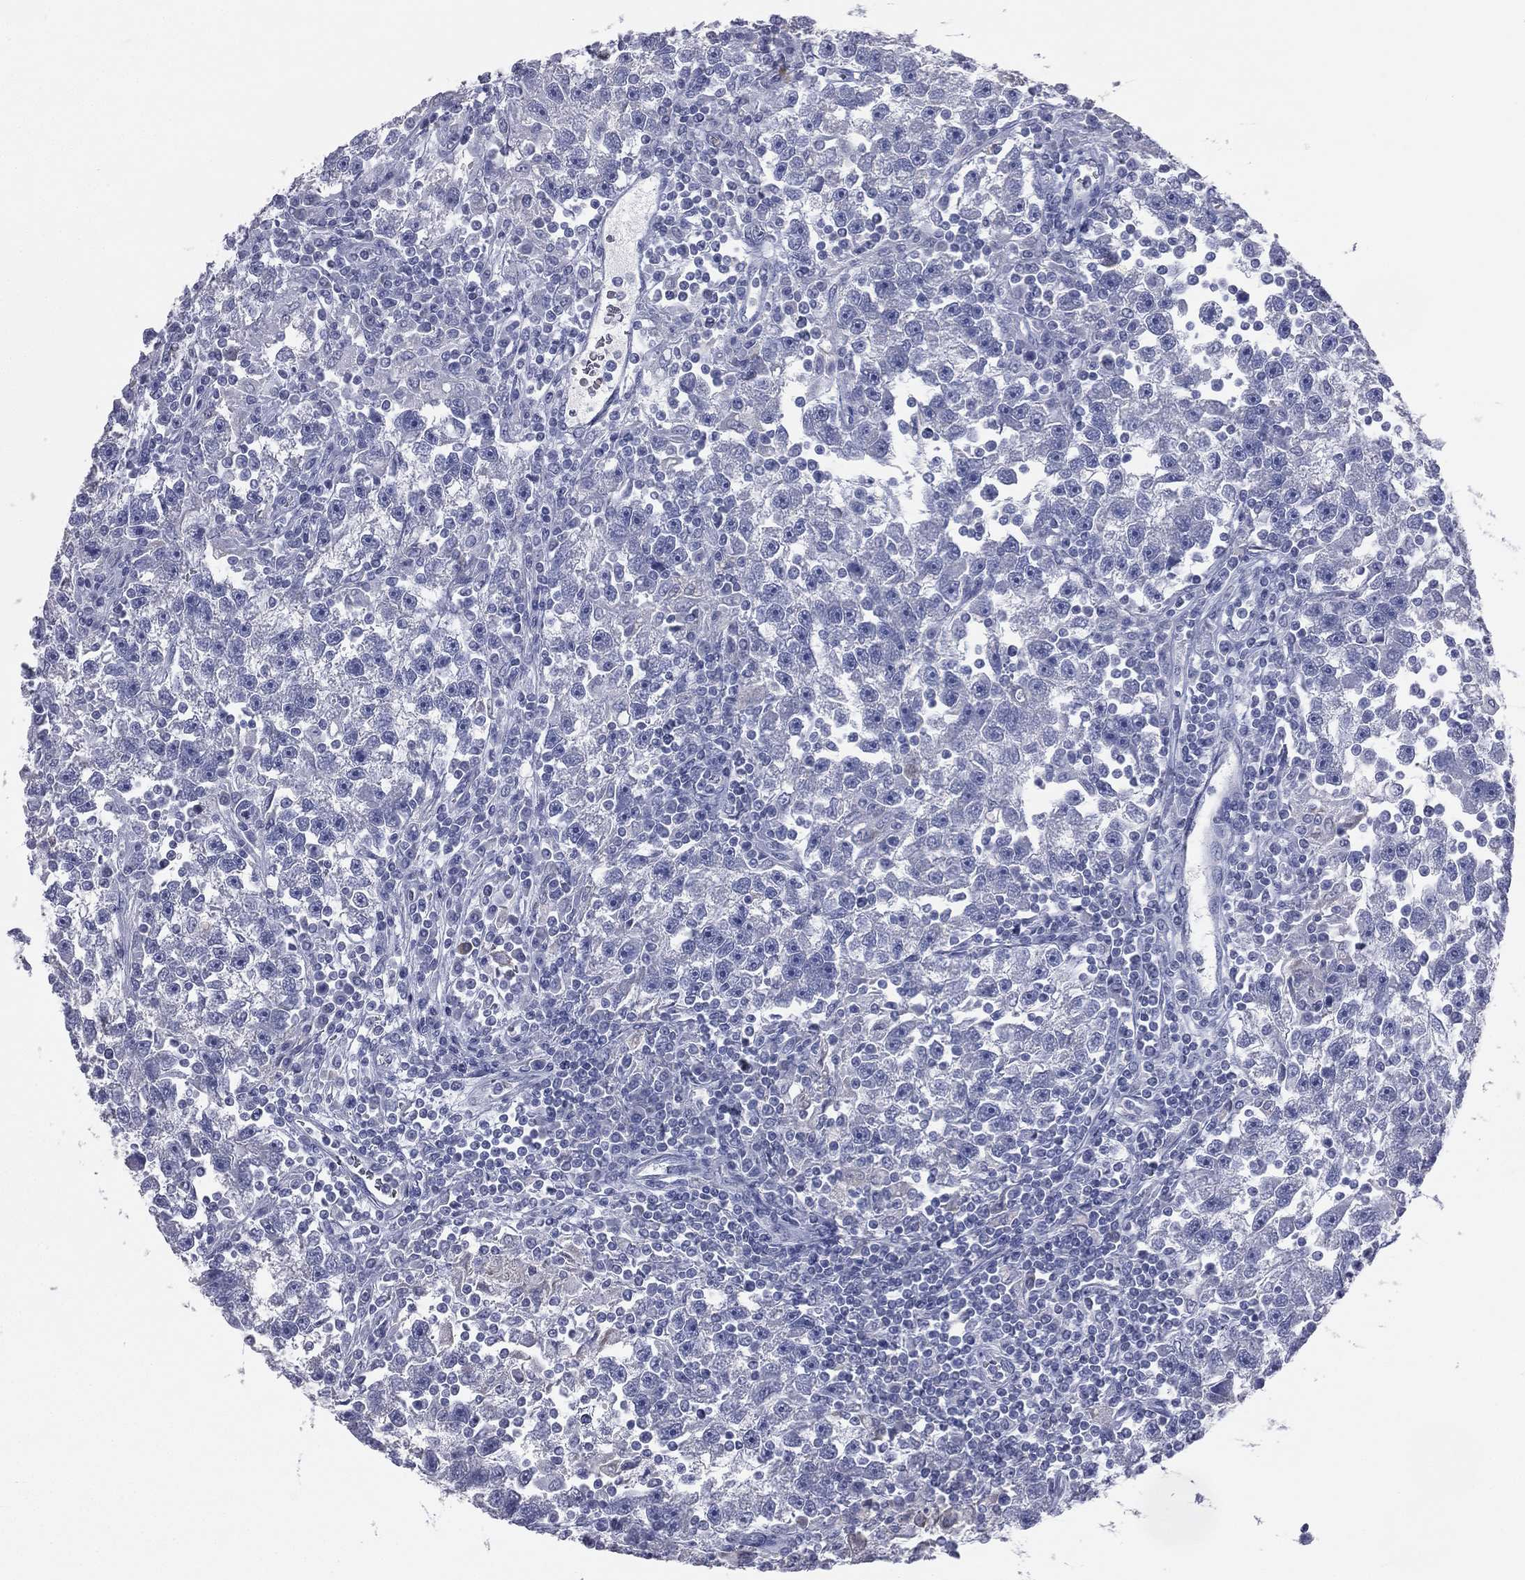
{"staining": {"intensity": "negative", "quantity": "none", "location": "none"}, "tissue": "testis cancer", "cell_type": "Tumor cells", "image_type": "cancer", "snomed": [{"axis": "morphology", "description": "Seminoma, NOS"}, {"axis": "topography", "description": "Testis"}], "caption": "Immunohistochemical staining of testis cancer demonstrates no significant expression in tumor cells. The staining is performed using DAB brown chromogen with nuclei counter-stained in using hematoxylin.", "gene": "ESX1", "patient": {"sex": "male", "age": 47}}